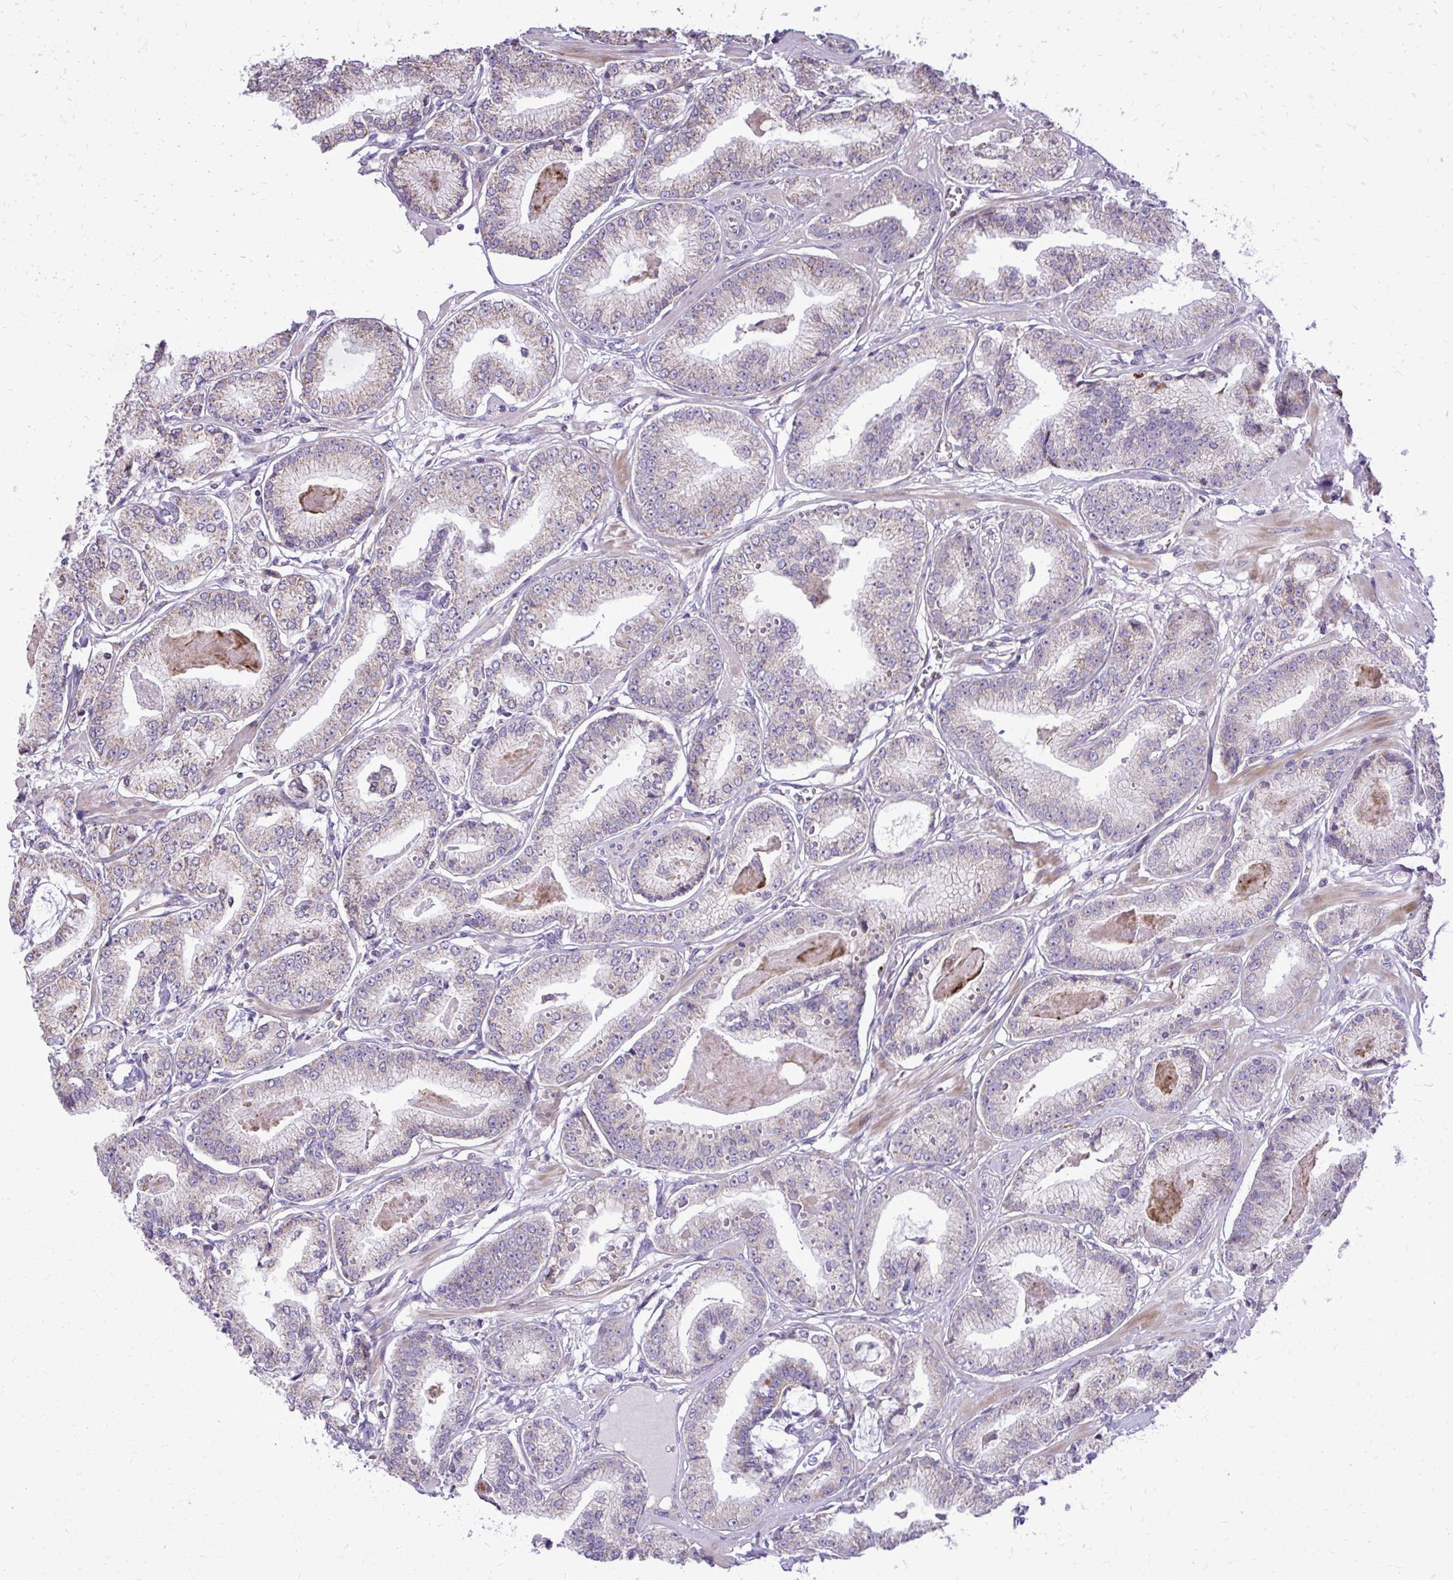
{"staining": {"intensity": "weak", "quantity": "<25%", "location": "cytoplasmic/membranous"}, "tissue": "prostate cancer", "cell_type": "Tumor cells", "image_type": "cancer", "snomed": [{"axis": "morphology", "description": "Adenocarcinoma, High grade"}, {"axis": "topography", "description": "Prostate"}], "caption": "This is a image of immunohistochemistry (IHC) staining of prostate cancer, which shows no staining in tumor cells.", "gene": "ABCC3", "patient": {"sex": "male", "age": 71}}